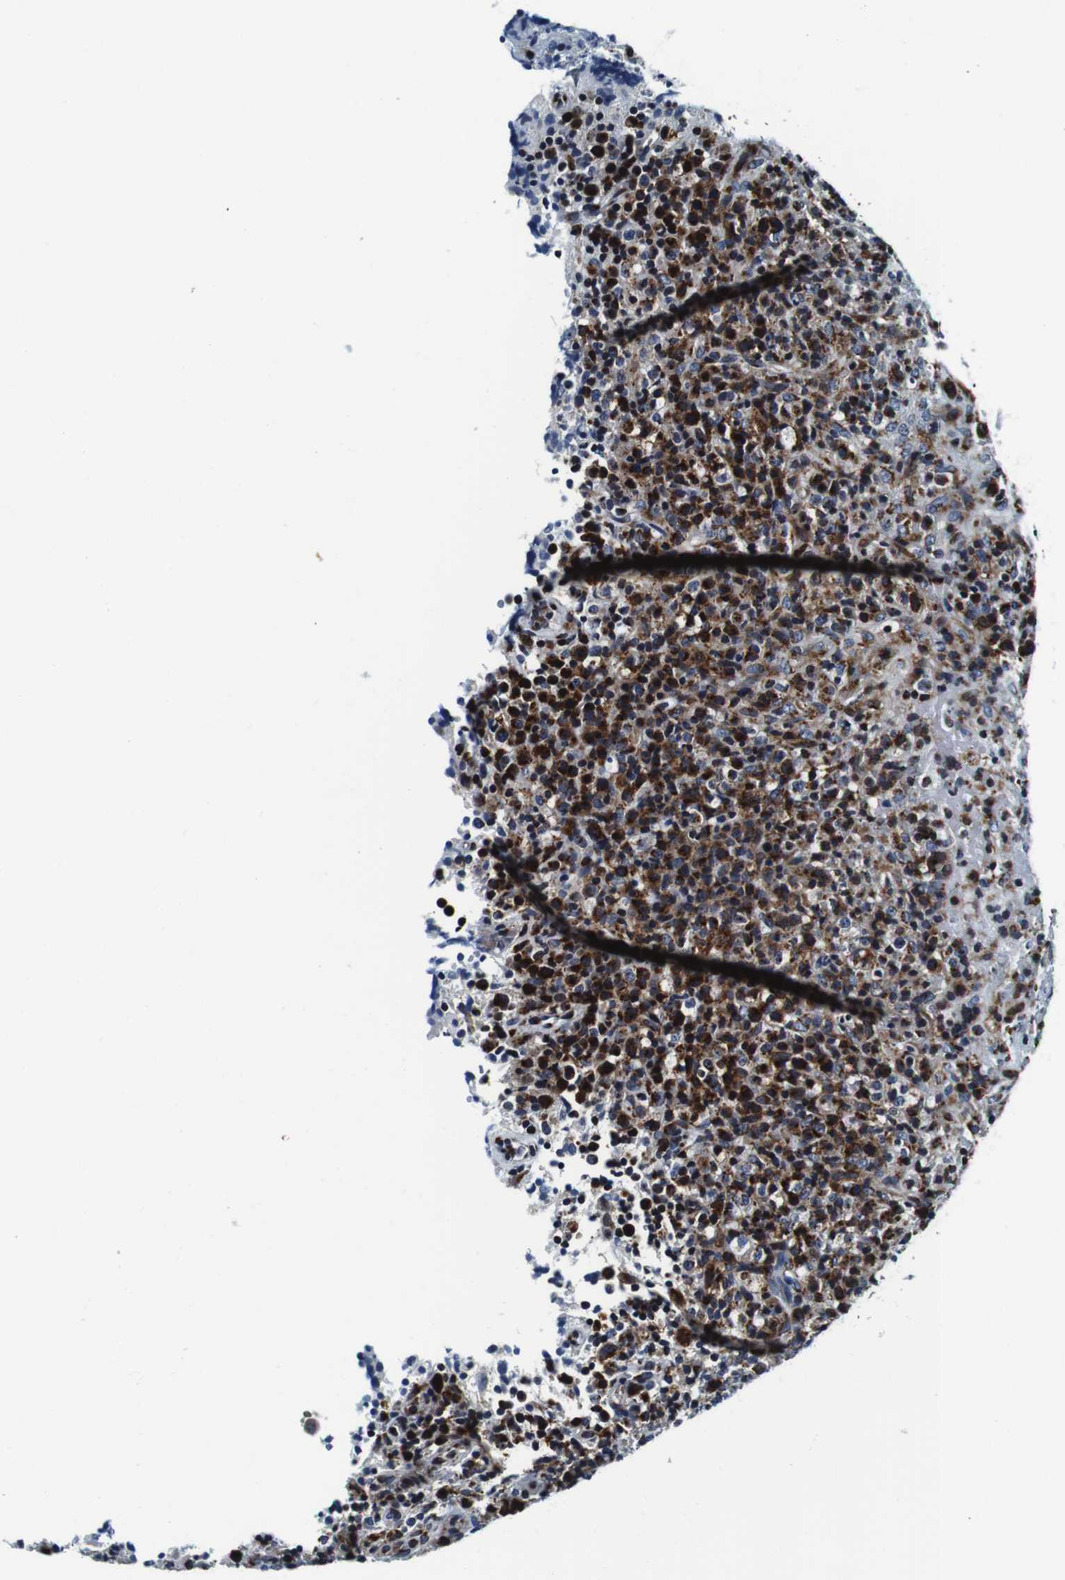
{"staining": {"intensity": "strong", "quantity": ">75%", "location": "cytoplasmic/membranous"}, "tissue": "lymphoma", "cell_type": "Tumor cells", "image_type": "cancer", "snomed": [{"axis": "morphology", "description": "Malignant lymphoma, non-Hodgkin's type, High grade"}, {"axis": "topography", "description": "Lymph node"}], "caption": "Immunohistochemistry image of high-grade malignant lymphoma, non-Hodgkin's type stained for a protein (brown), which shows high levels of strong cytoplasmic/membranous staining in about >75% of tumor cells.", "gene": "FAR2", "patient": {"sex": "female", "age": 76}}